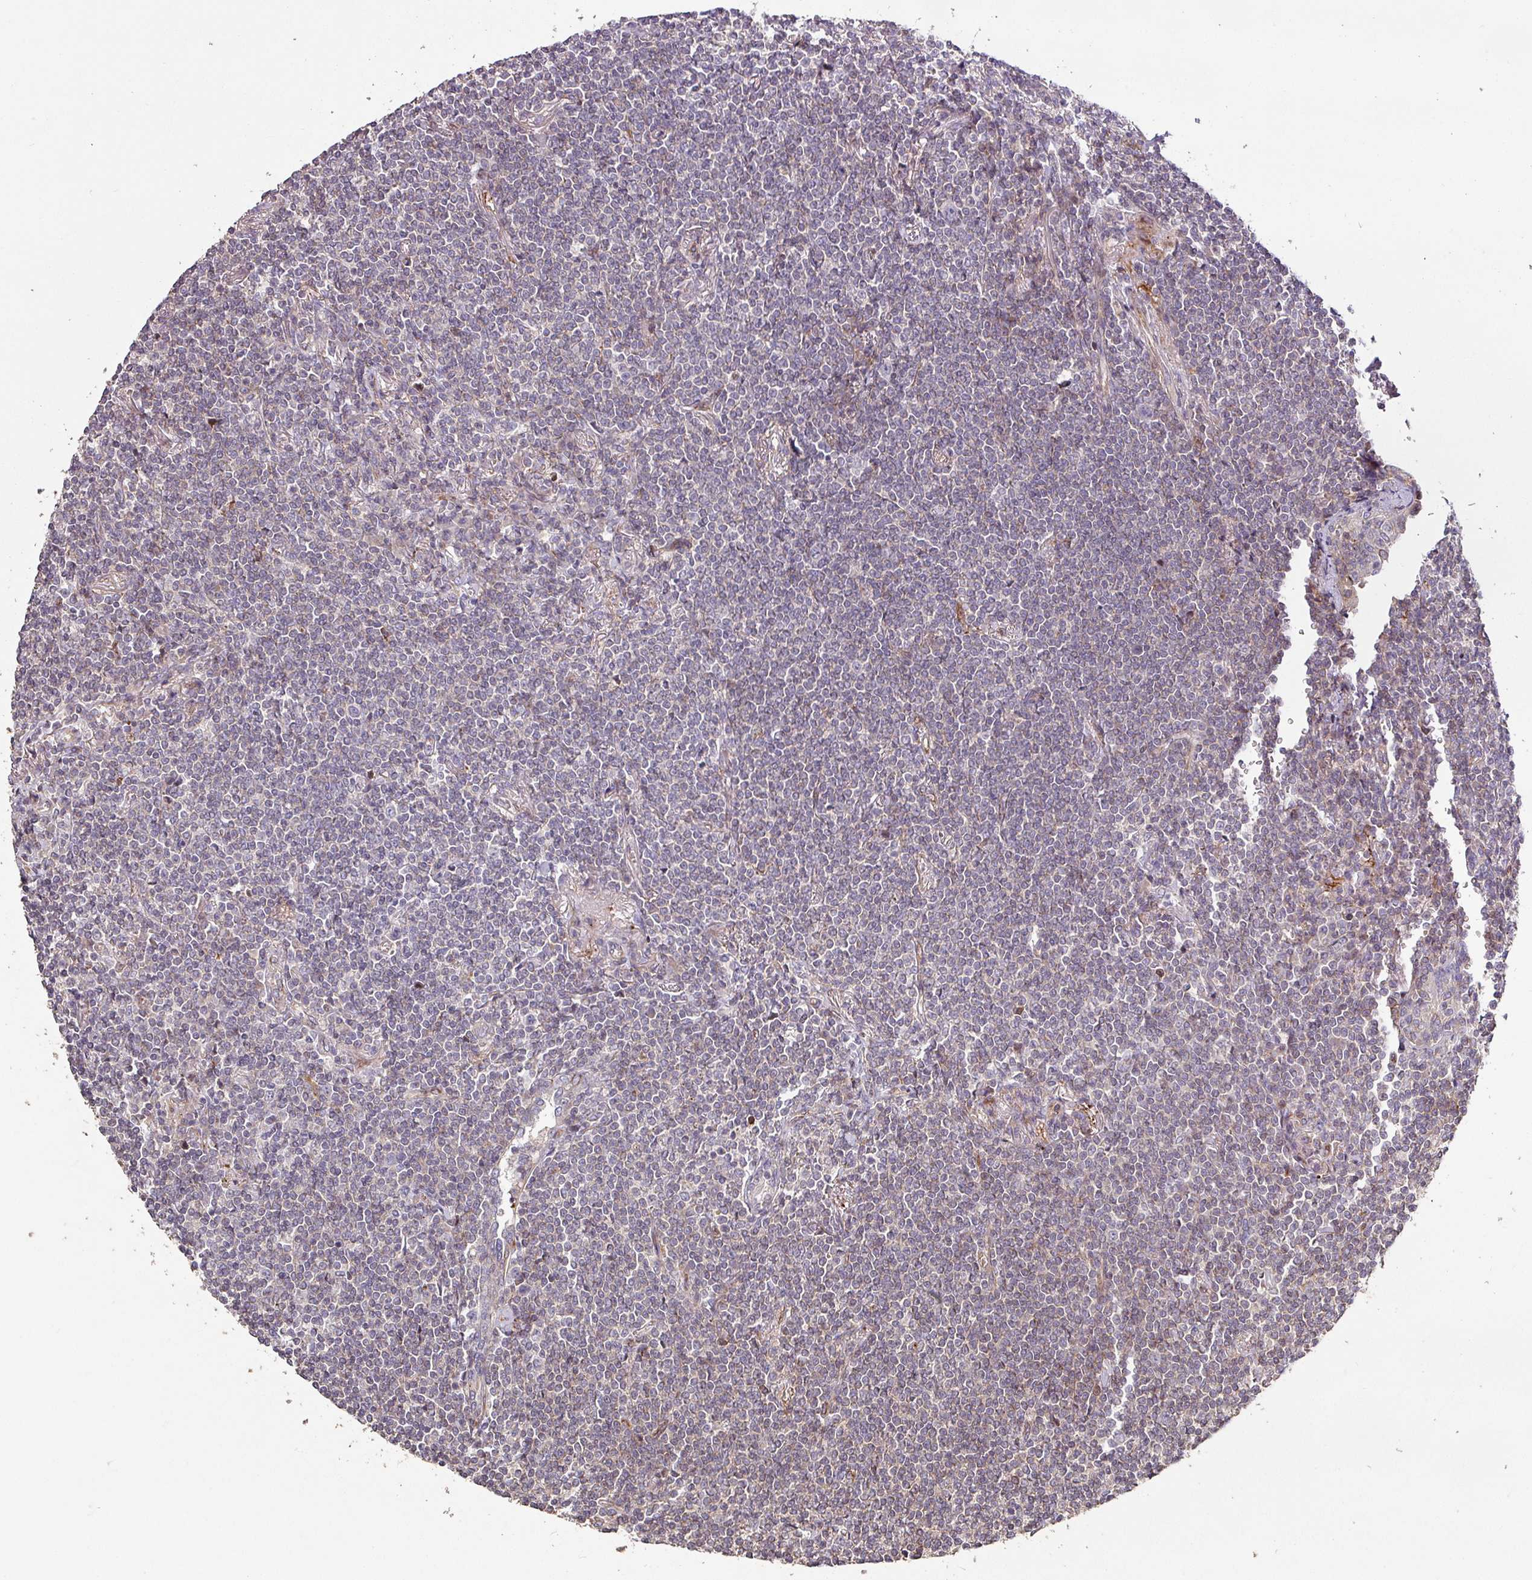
{"staining": {"intensity": "negative", "quantity": "none", "location": "none"}, "tissue": "lymphoma", "cell_type": "Tumor cells", "image_type": "cancer", "snomed": [{"axis": "morphology", "description": "Malignant lymphoma, non-Hodgkin's type, Low grade"}, {"axis": "topography", "description": "Lung"}], "caption": "Malignant lymphoma, non-Hodgkin's type (low-grade) was stained to show a protein in brown. There is no significant positivity in tumor cells. (Stains: DAB immunohistochemistry (IHC) with hematoxylin counter stain, Microscopy: brightfield microscopy at high magnification).", "gene": "RPL23A", "patient": {"sex": "female", "age": 71}}